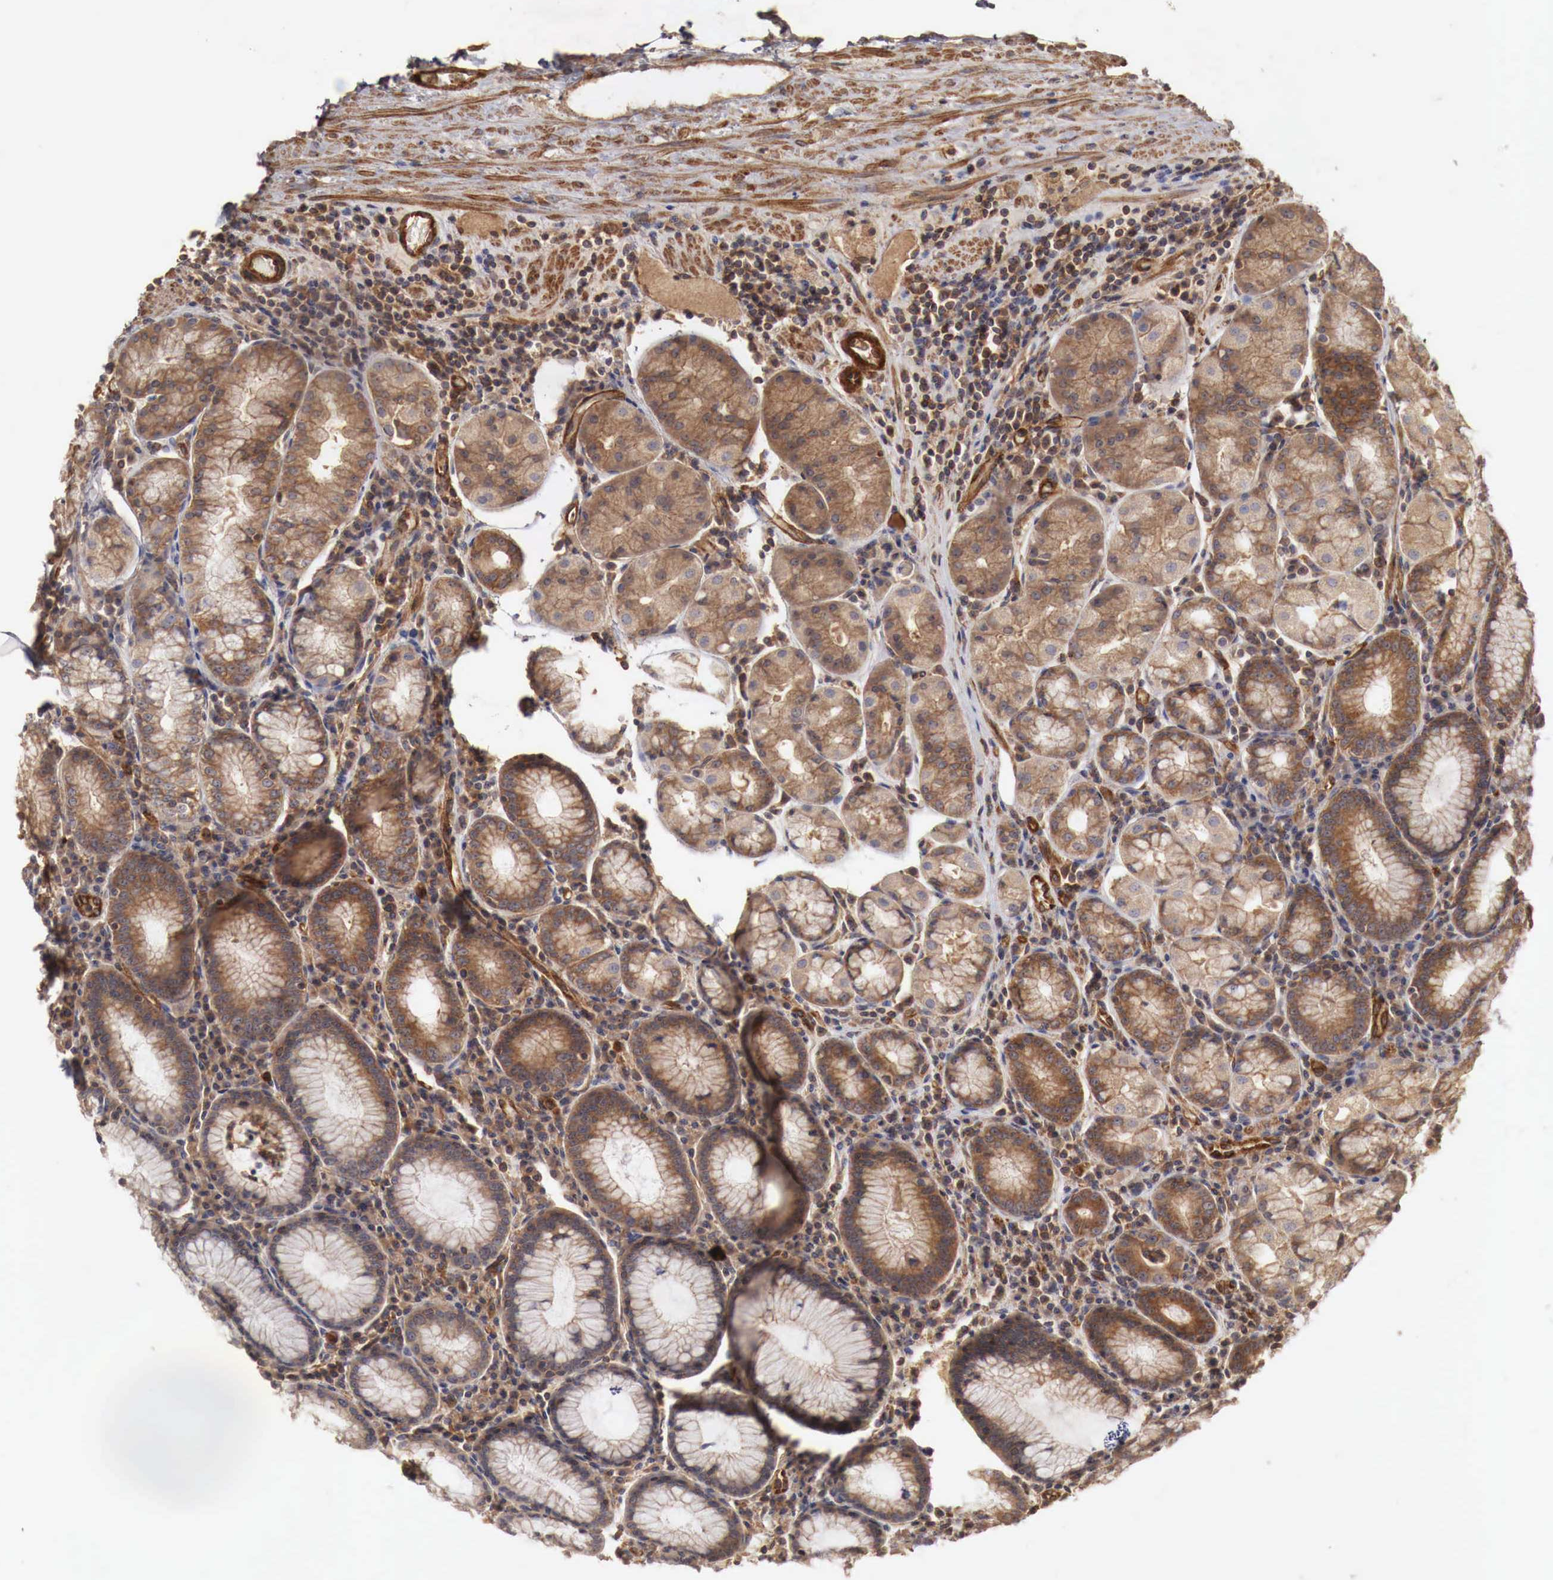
{"staining": {"intensity": "moderate", "quantity": ">75%", "location": "cytoplasmic/membranous"}, "tissue": "stomach", "cell_type": "Glandular cells", "image_type": "normal", "snomed": [{"axis": "morphology", "description": "Normal tissue, NOS"}, {"axis": "topography", "description": "Stomach, lower"}], "caption": "Immunohistochemistry (IHC) image of normal stomach: stomach stained using immunohistochemistry (IHC) reveals medium levels of moderate protein expression localized specifically in the cytoplasmic/membranous of glandular cells, appearing as a cytoplasmic/membranous brown color.", "gene": "ARMCX4", "patient": {"sex": "female", "age": 43}}